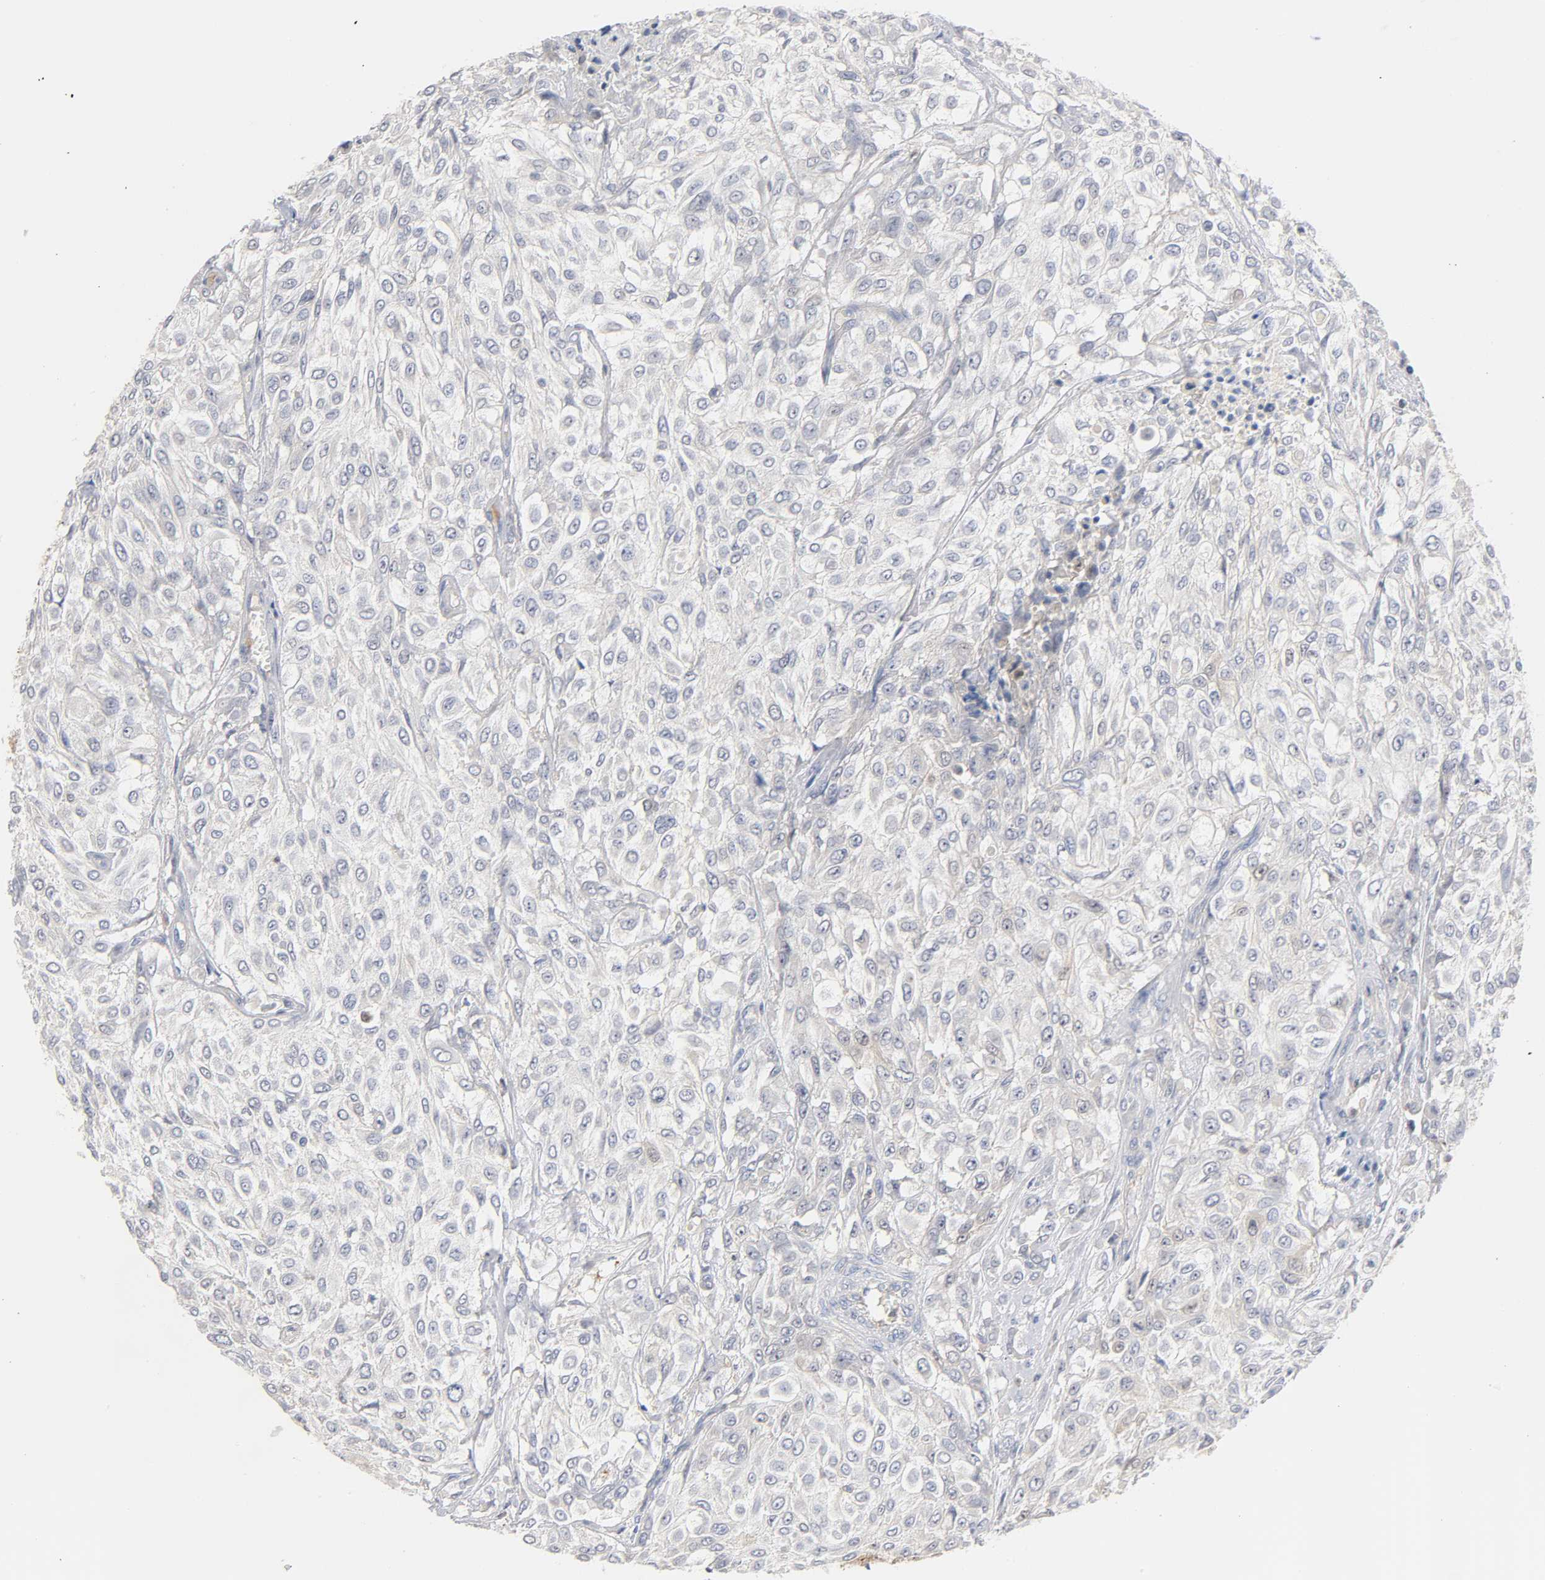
{"staining": {"intensity": "negative", "quantity": "none", "location": "none"}, "tissue": "urothelial cancer", "cell_type": "Tumor cells", "image_type": "cancer", "snomed": [{"axis": "morphology", "description": "Urothelial carcinoma, High grade"}, {"axis": "topography", "description": "Urinary bladder"}], "caption": "Urothelial cancer was stained to show a protein in brown. There is no significant positivity in tumor cells.", "gene": "IL18", "patient": {"sex": "male", "age": 57}}